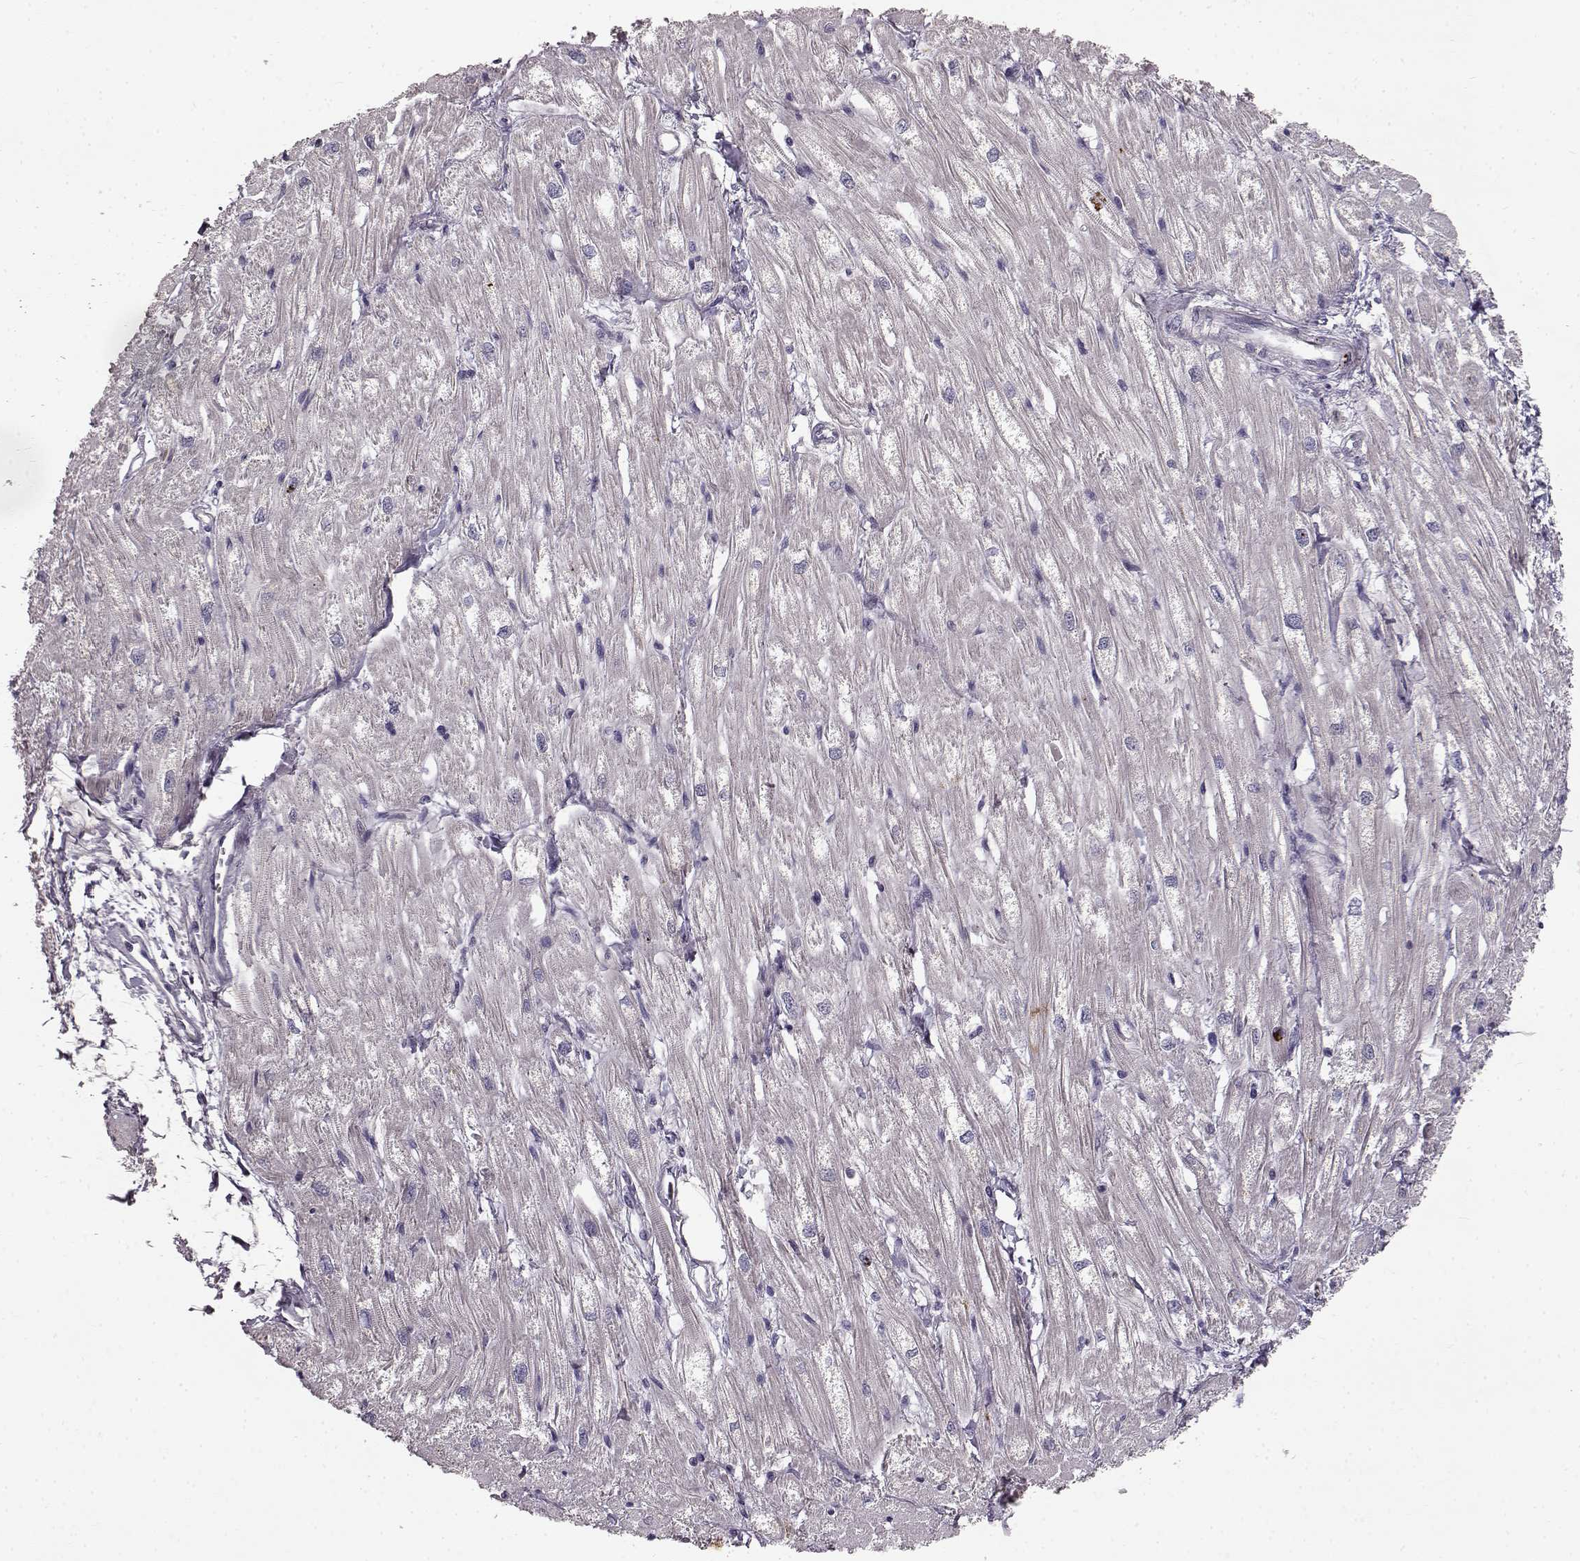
{"staining": {"intensity": "negative", "quantity": "none", "location": "none"}, "tissue": "heart muscle", "cell_type": "Cardiomyocytes", "image_type": "normal", "snomed": [{"axis": "morphology", "description": "Normal tissue, NOS"}, {"axis": "topography", "description": "Heart"}], "caption": "Immunohistochemistry photomicrograph of unremarkable heart muscle: human heart muscle stained with DAB reveals no significant protein expression in cardiomyocytes.", "gene": "SPAG17", "patient": {"sex": "male", "age": 61}}